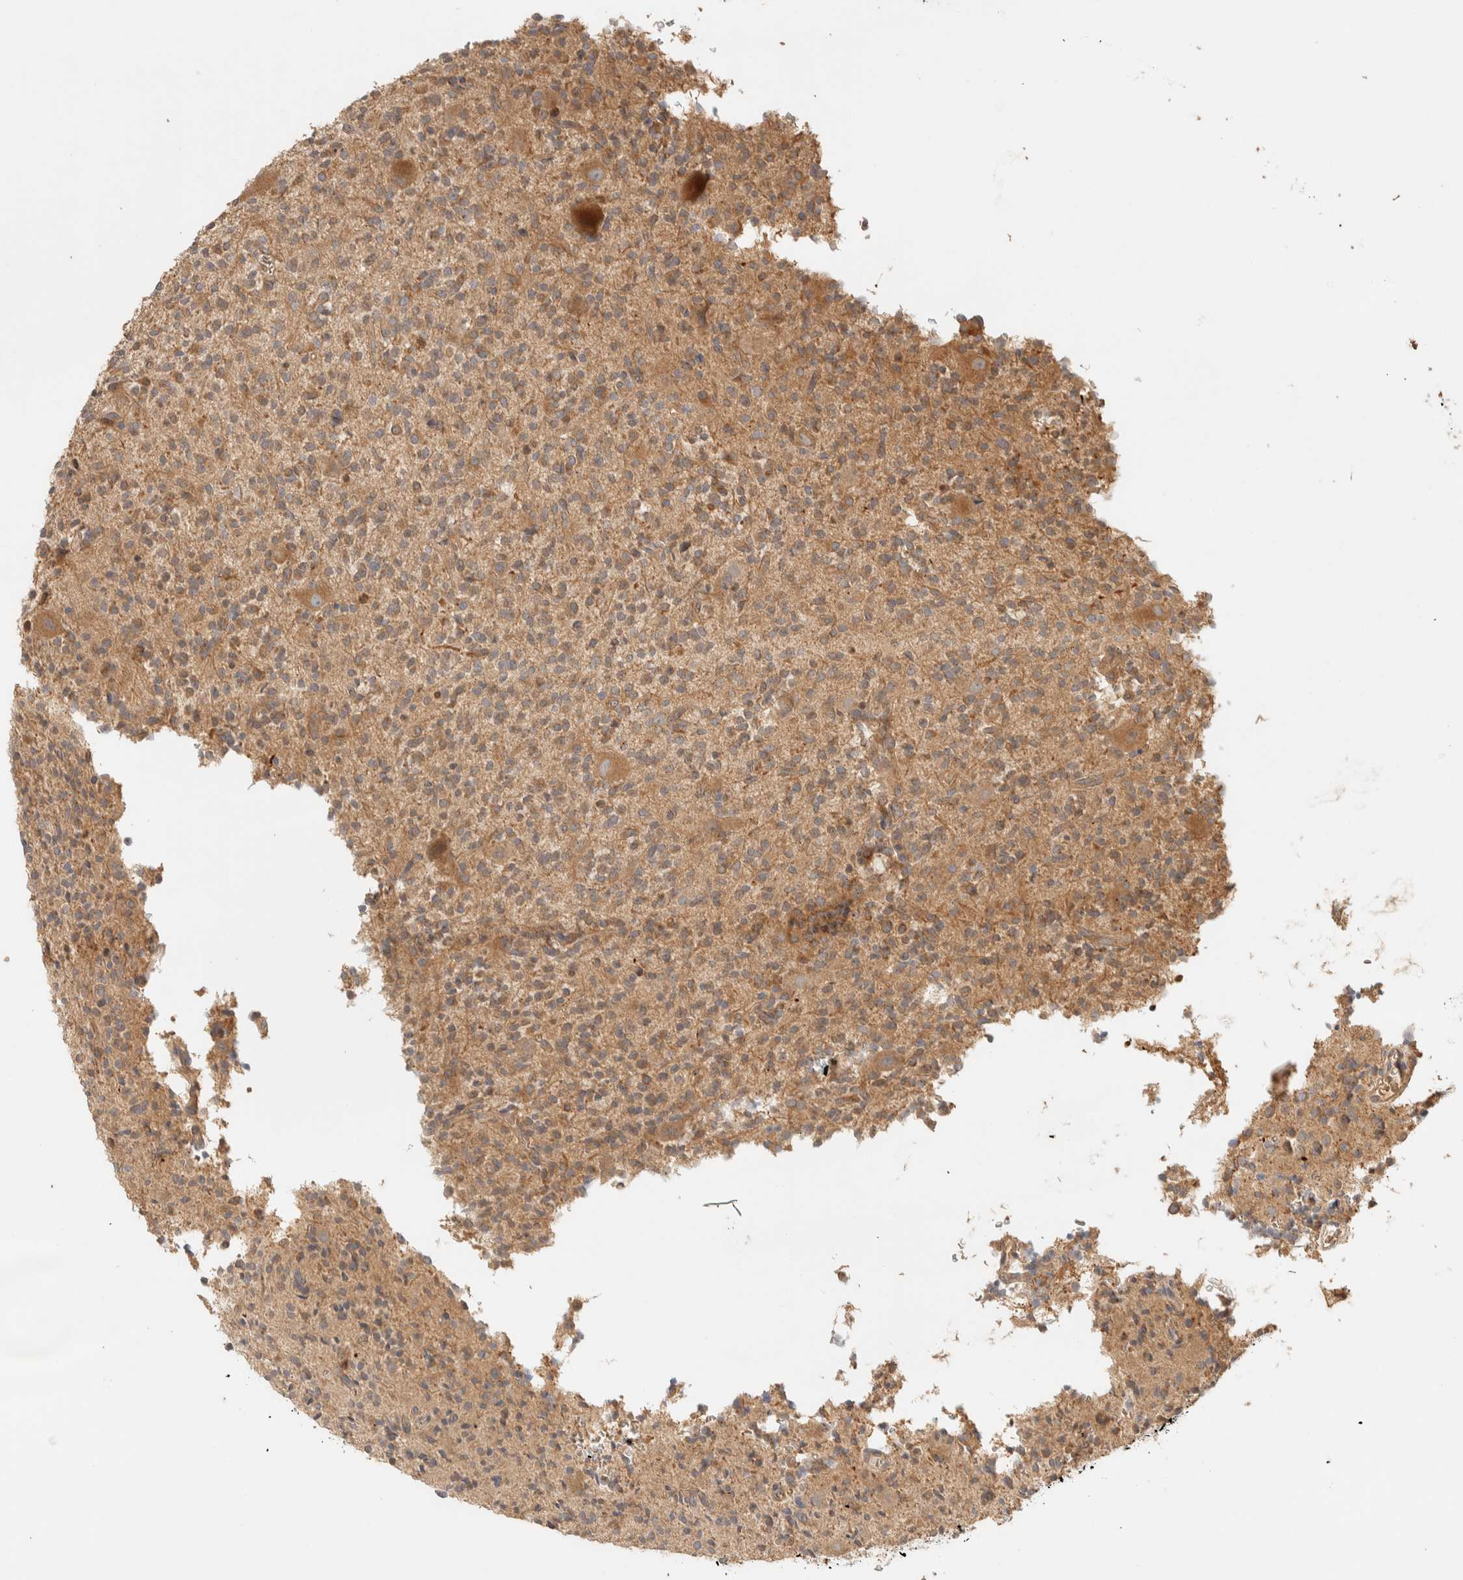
{"staining": {"intensity": "moderate", "quantity": ">75%", "location": "cytoplasmic/membranous"}, "tissue": "glioma", "cell_type": "Tumor cells", "image_type": "cancer", "snomed": [{"axis": "morphology", "description": "Glioma, malignant, High grade"}, {"axis": "topography", "description": "Brain"}], "caption": "The immunohistochemical stain shows moderate cytoplasmic/membranous staining in tumor cells of glioma tissue. (DAB = brown stain, brightfield microscopy at high magnification).", "gene": "TTI2", "patient": {"sex": "male", "age": 34}}